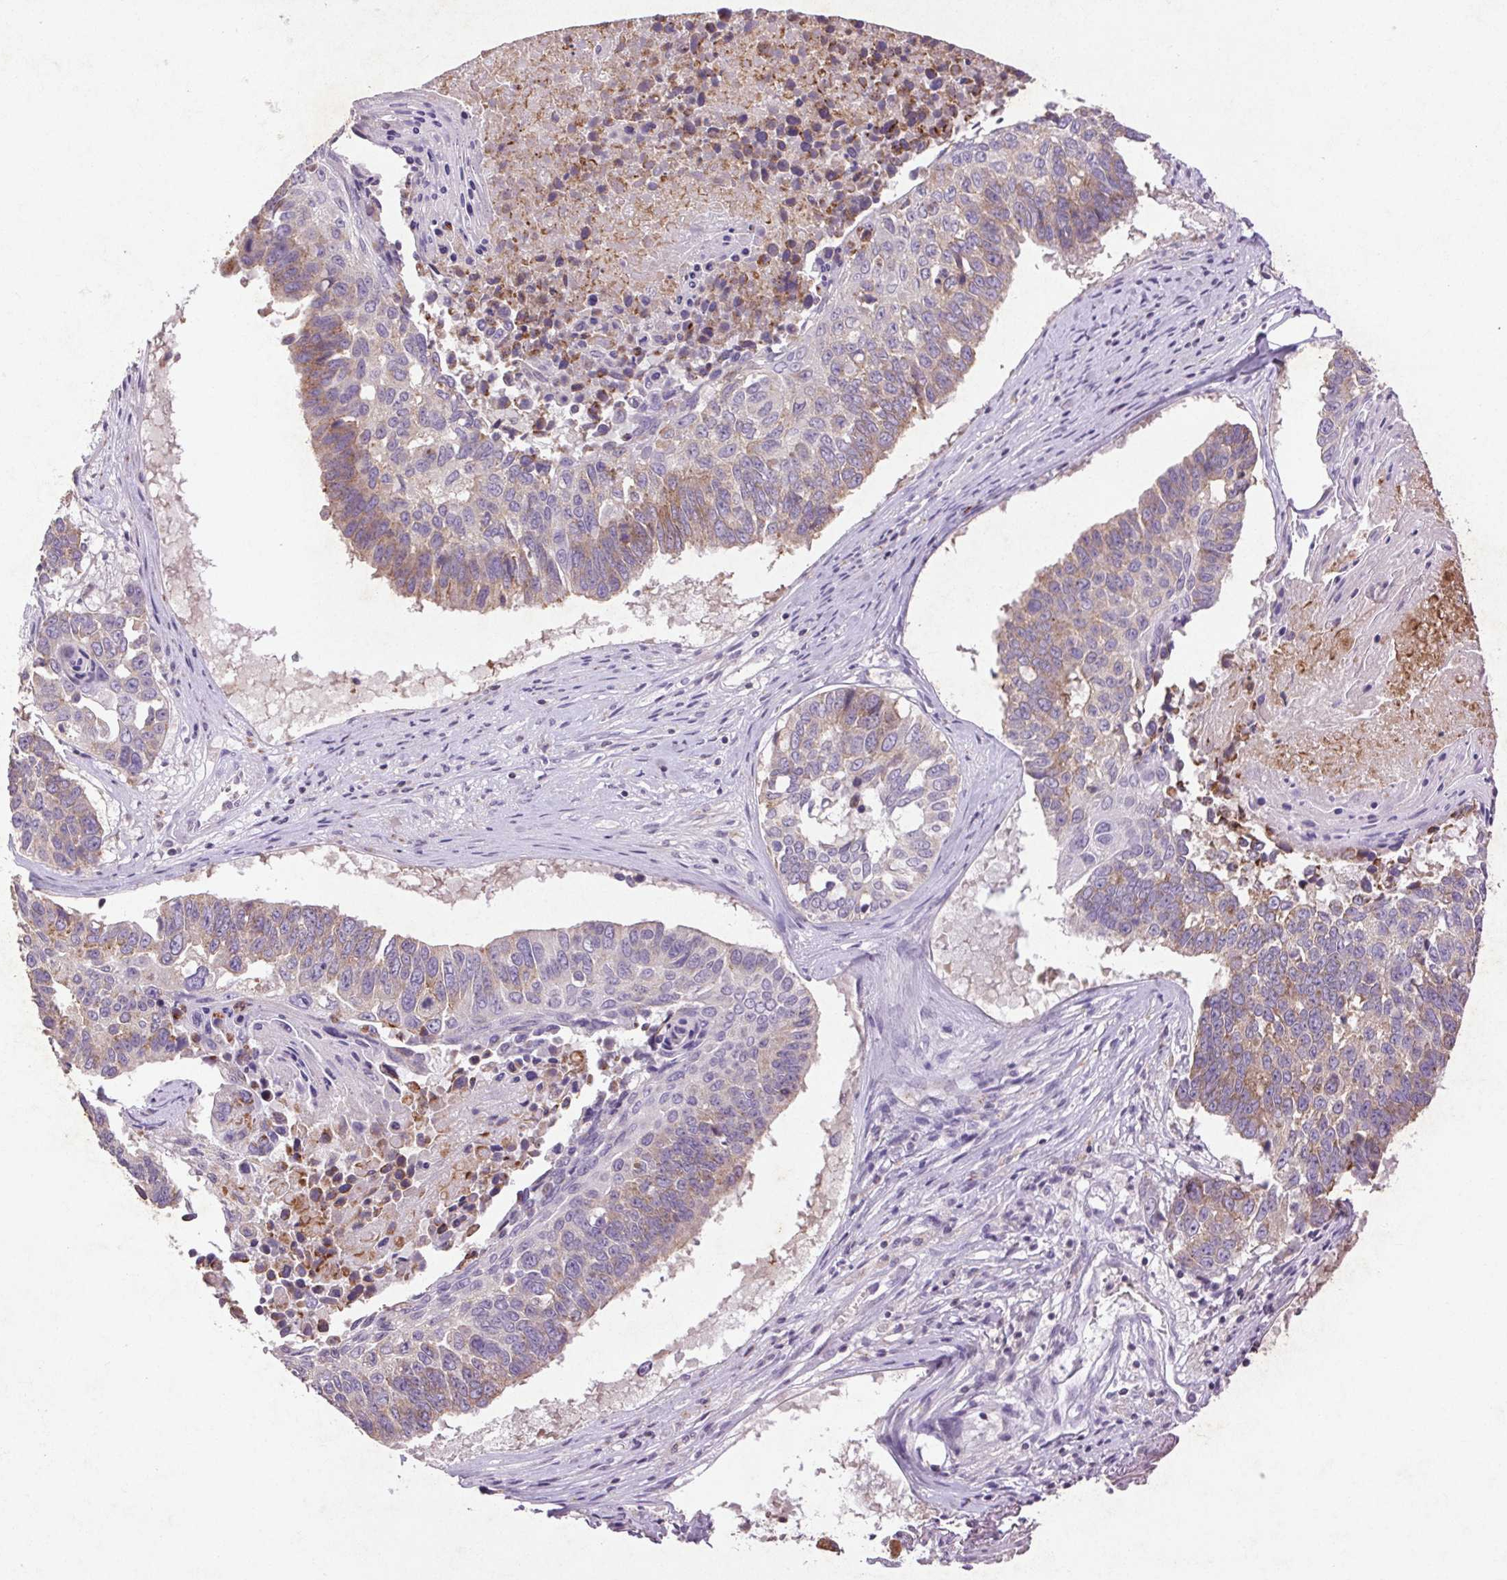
{"staining": {"intensity": "weak", "quantity": "25%-75%", "location": "cytoplasmic/membranous"}, "tissue": "lung cancer", "cell_type": "Tumor cells", "image_type": "cancer", "snomed": [{"axis": "morphology", "description": "Squamous cell carcinoma, NOS"}, {"axis": "topography", "description": "Lung"}], "caption": "Lung cancer (squamous cell carcinoma) tissue exhibits weak cytoplasmic/membranous staining in about 25%-75% of tumor cells, visualized by immunohistochemistry.", "gene": "FNDC7", "patient": {"sex": "male", "age": 73}}